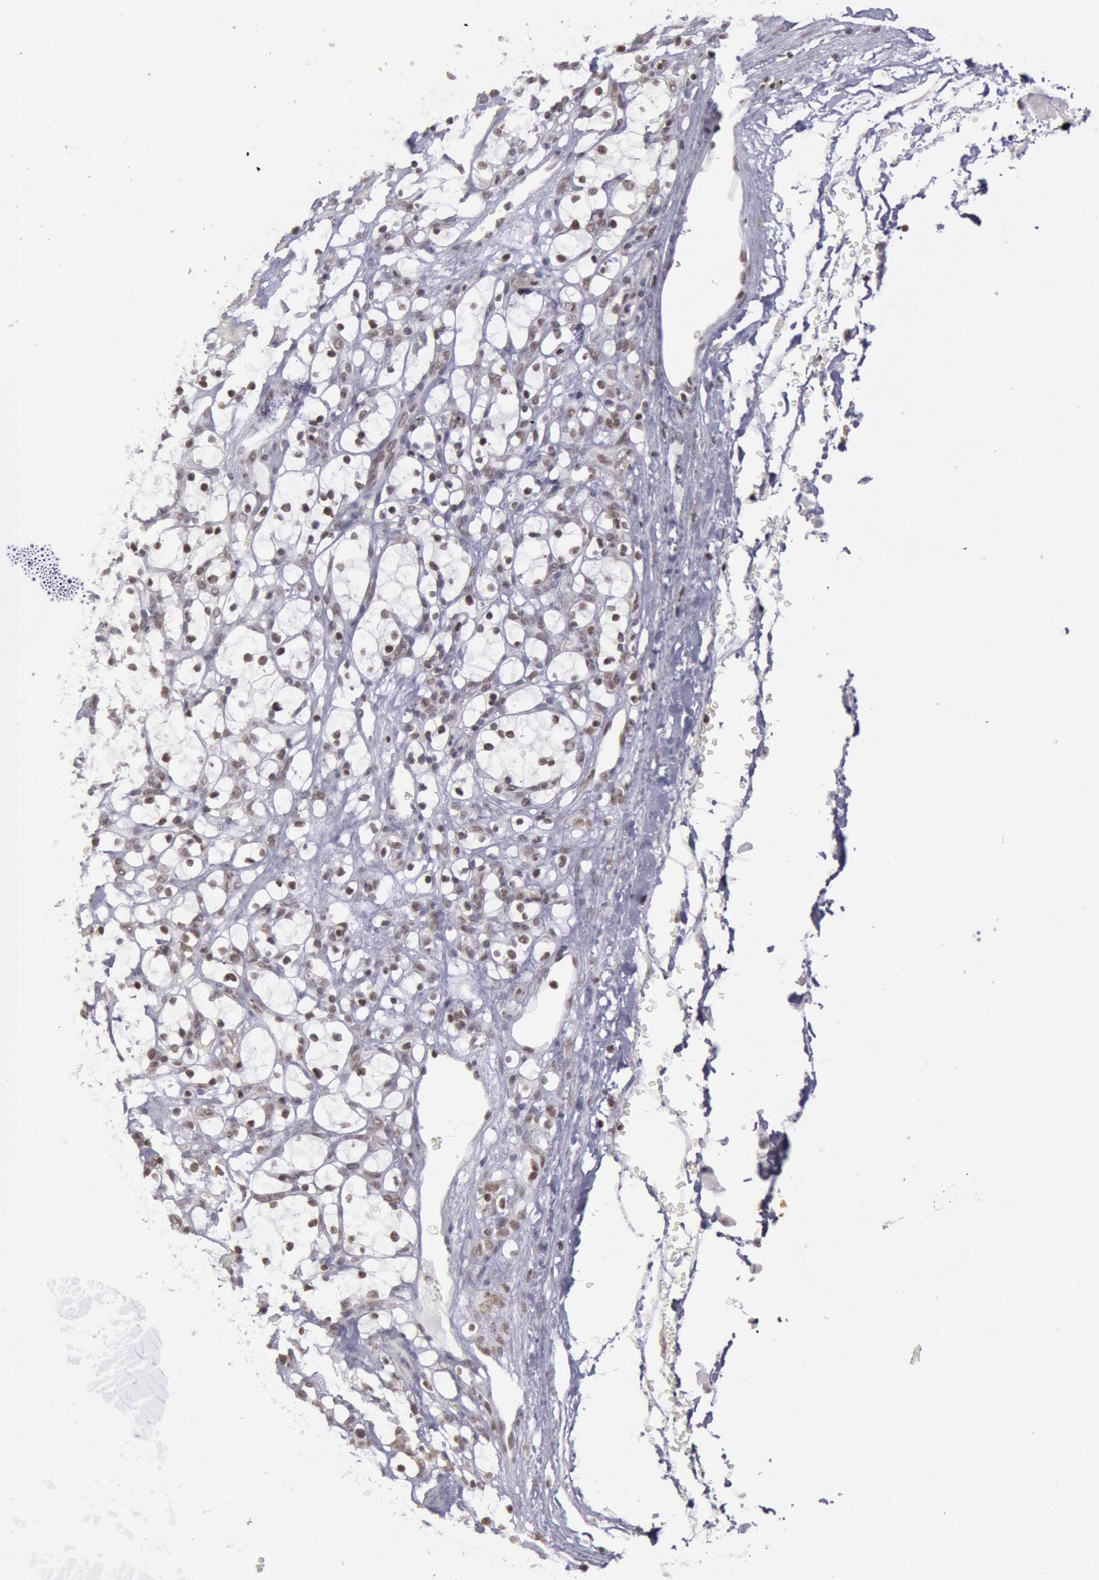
{"staining": {"intensity": "moderate", "quantity": ">75%", "location": "nuclear"}, "tissue": "renal cancer", "cell_type": "Tumor cells", "image_type": "cancer", "snomed": [{"axis": "morphology", "description": "Adenocarcinoma, NOS"}, {"axis": "topography", "description": "Kidney"}], "caption": "A high-resolution image shows immunohistochemistry staining of adenocarcinoma (renal), which shows moderate nuclear positivity in about >75% of tumor cells.", "gene": "NKAP", "patient": {"sex": "female", "age": 83}}